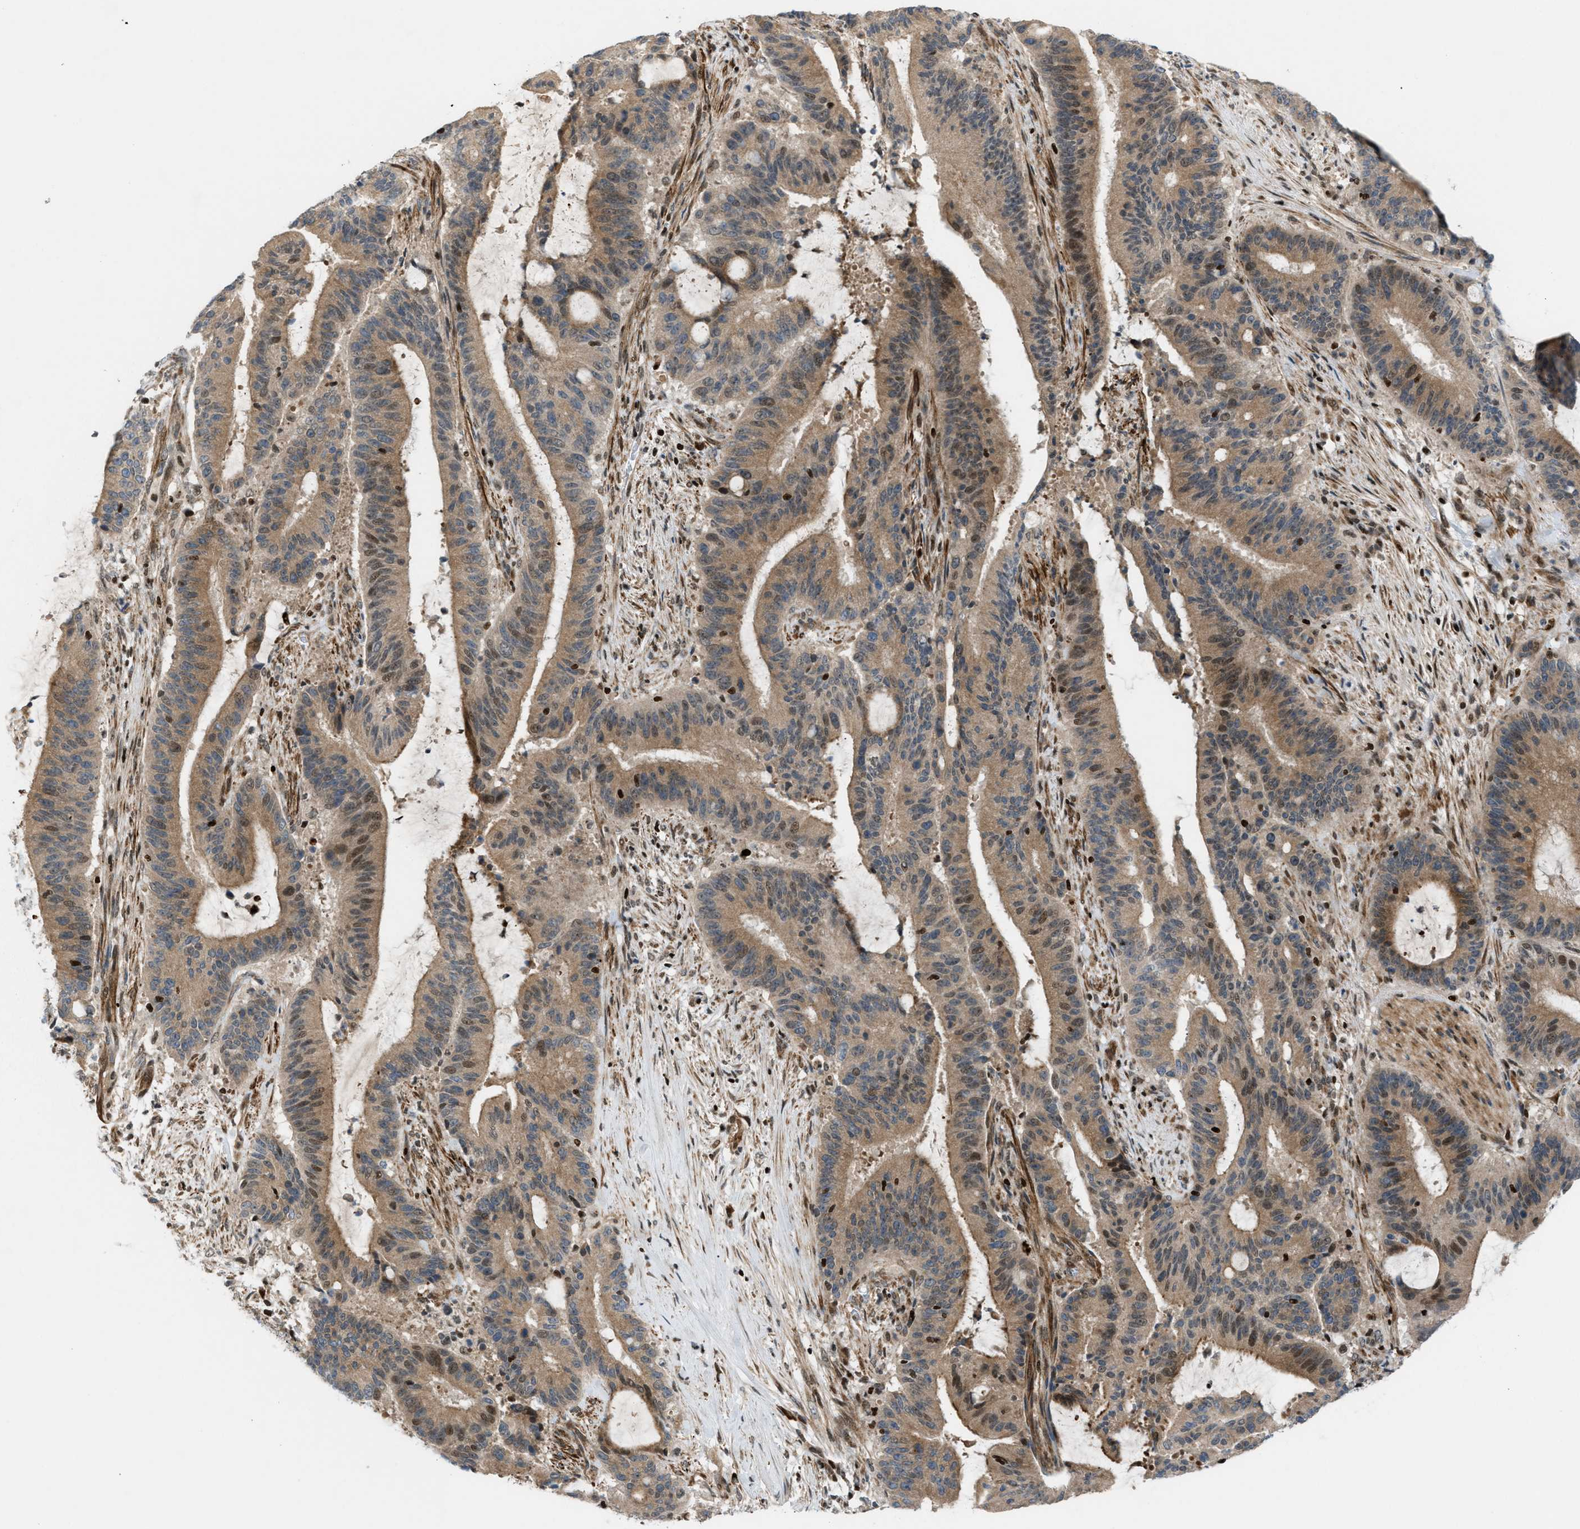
{"staining": {"intensity": "moderate", "quantity": ">75%", "location": "cytoplasmic/membranous"}, "tissue": "liver cancer", "cell_type": "Tumor cells", "image_type": "cancer", "snomed": [{"axis": "morphology", "description": "Normal tissue, NOS"}, {"axis": "morphology", "description": "Cholangiocarcinoma"}, {"axis": "topography", "description": "Liver"}, {"axis": "topography", "description": "Peripheral nerve tissue"}], "caption": "Protein staining of cholangiocarcinoma (liver) tissue demonstrates moderate cytoplasmic/membranous staining in about >75% of tumor cells.", "gene": "ZNF276", "patient": {"sex": "female", "age": 73}}